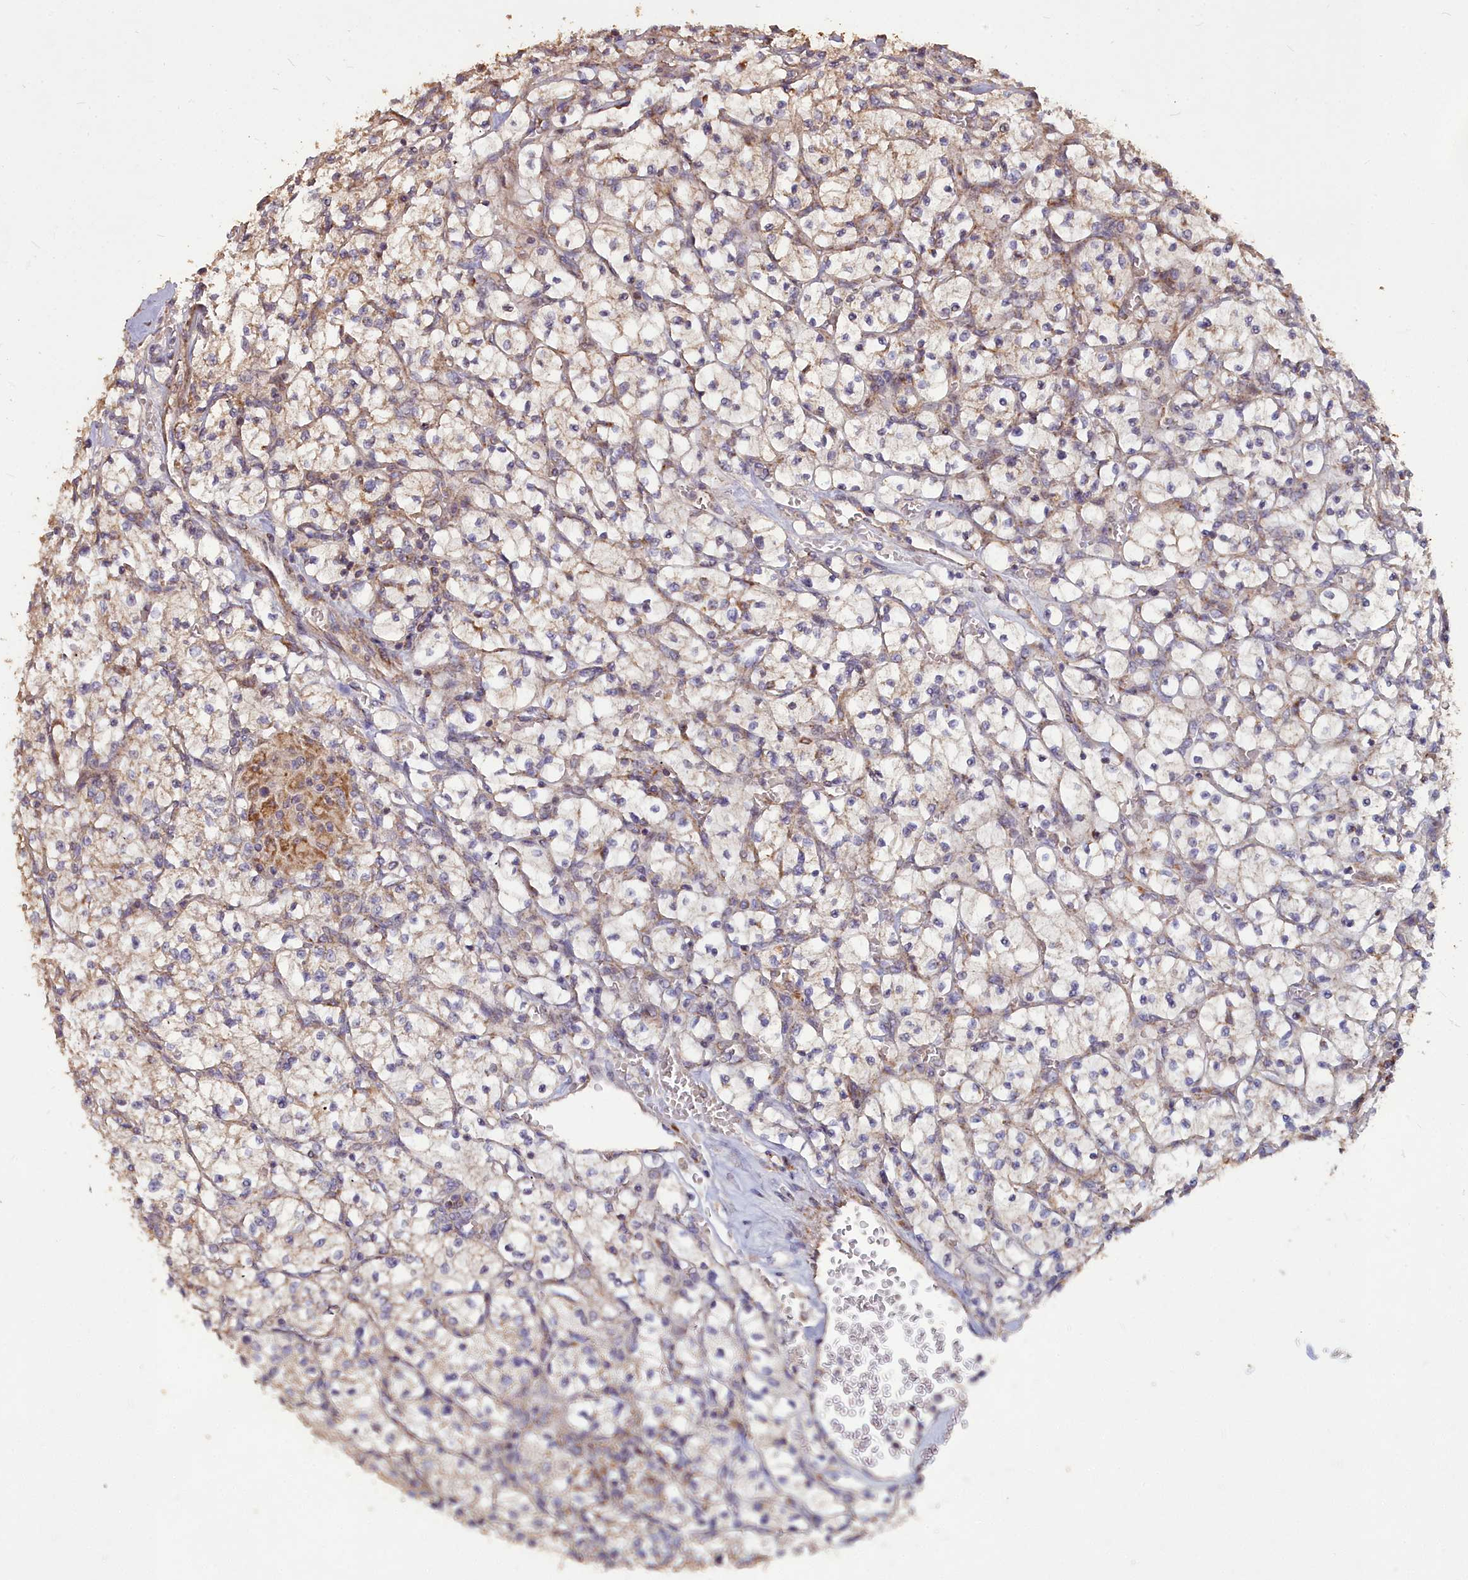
{"staining": {"intensity": "weak", "quantity": "25%-75%", "location": "cytoplasmic/membranous"}, "tissue": "renal cancer", "cell_type": "Tumor cells", "image_type": "cancer", "snomed": [{"axis": "morphology", "description": "Adenocarcinoma, NOS"}, {"axis": "topography", "description": "Kidney"}], "caption": "Renal cancer tissue exhibits weak cytoplasmic/membranous expression in about 25%-75% of tumor cells", "gene": "COX11", "patient": {"sex": "female", "age": 64}}